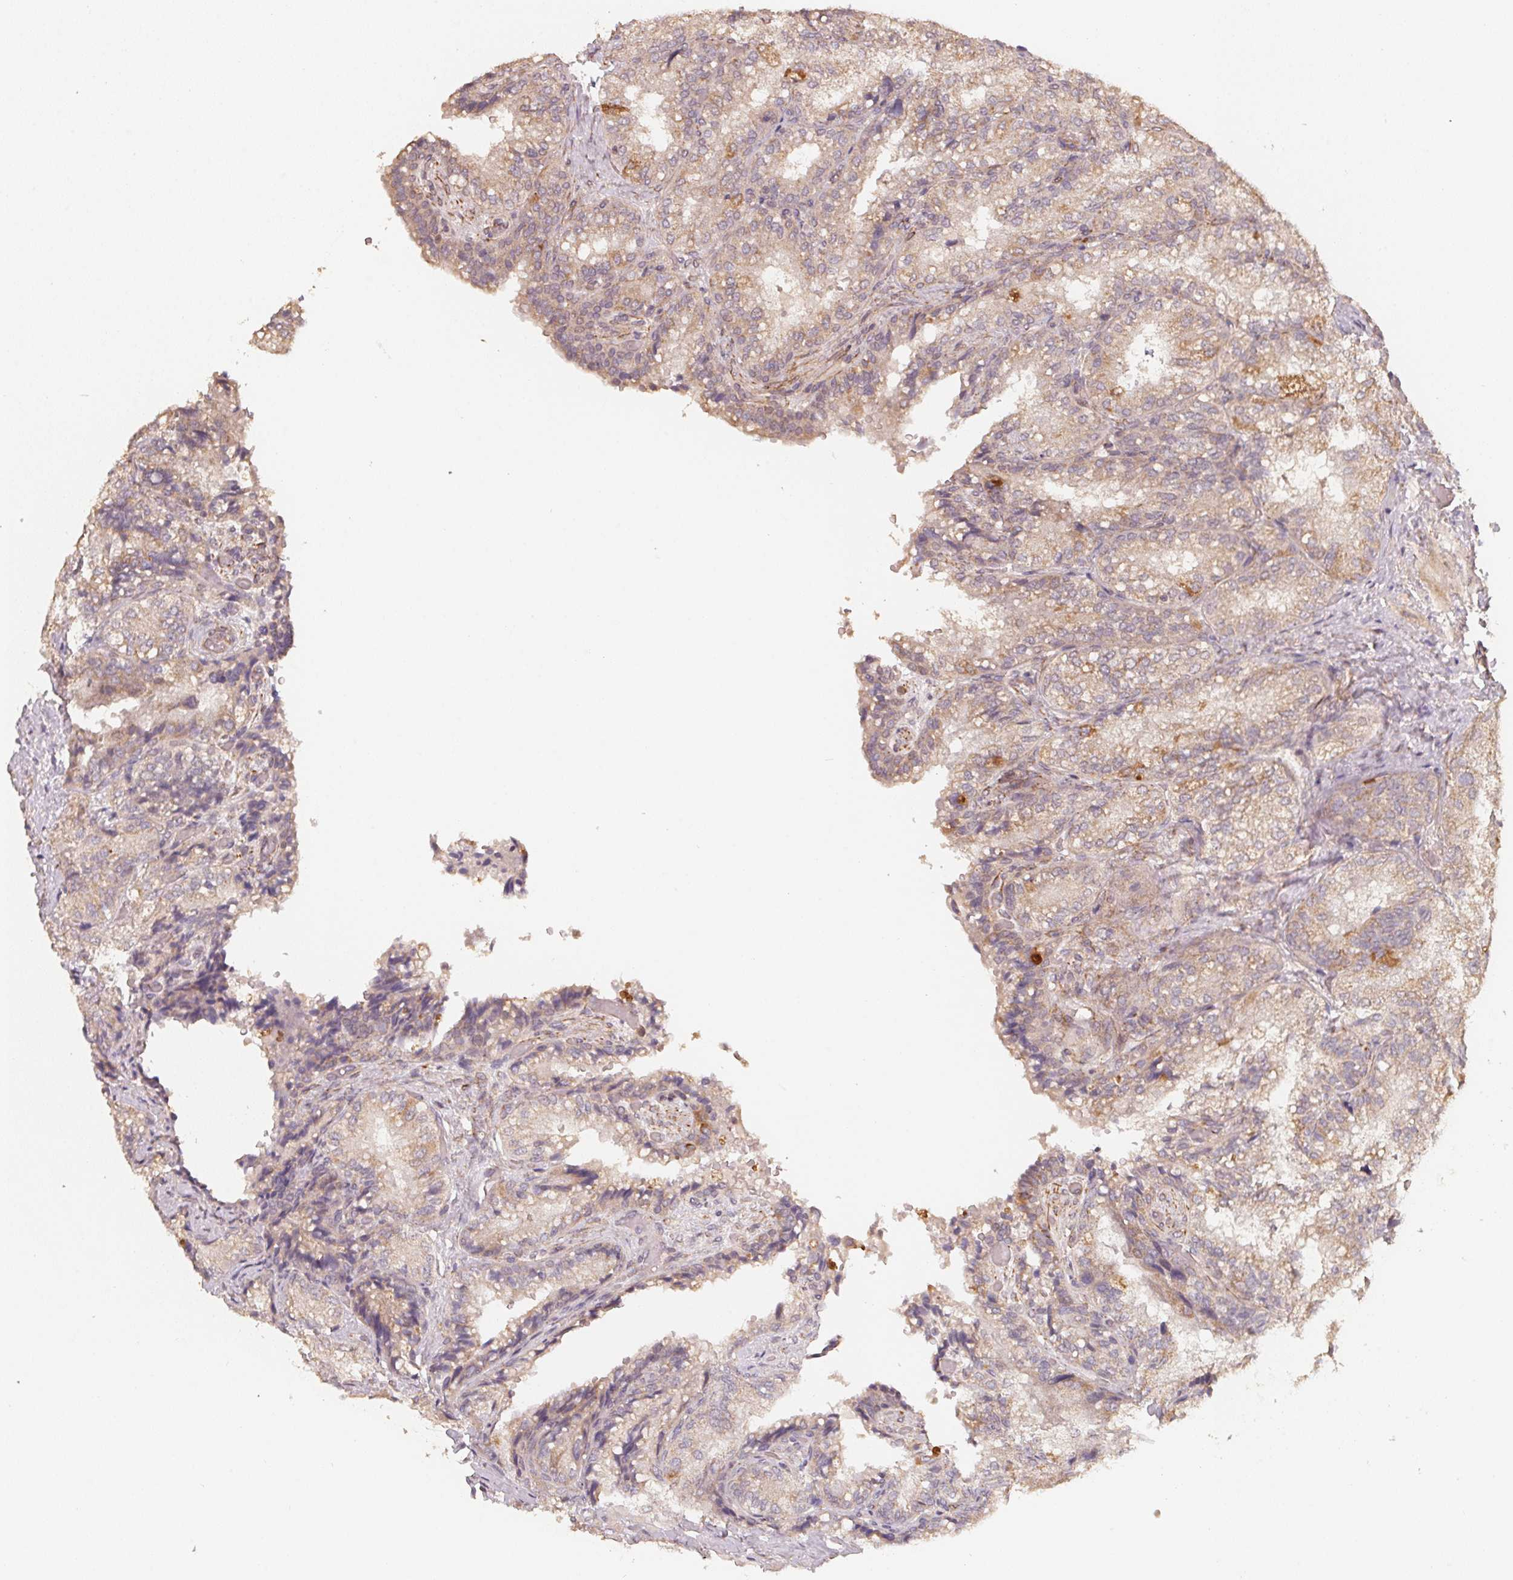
{"staining": {"intensity": "weak", "quantity": "25%-75%", "location": "cytoplasmic/membranous"}, "tissue": "seminal vesicle", "cell_type": "Glandular cells", "image_type": "normal", "snomed": [{"axis": "morphology", "description": "Normal tissue, NOS"}, {"axis": "topography", "description": "Seminal veicle"}], "caption": "The image exhibits immunohistochemical staining of benign seminal vesicle. There is weak cytoplasmic/membranous expression is seen in approximately 25%-75% of glandular cells.", "gene": "TSPAN12", "patient": {"sex": "male", "age": 57}}